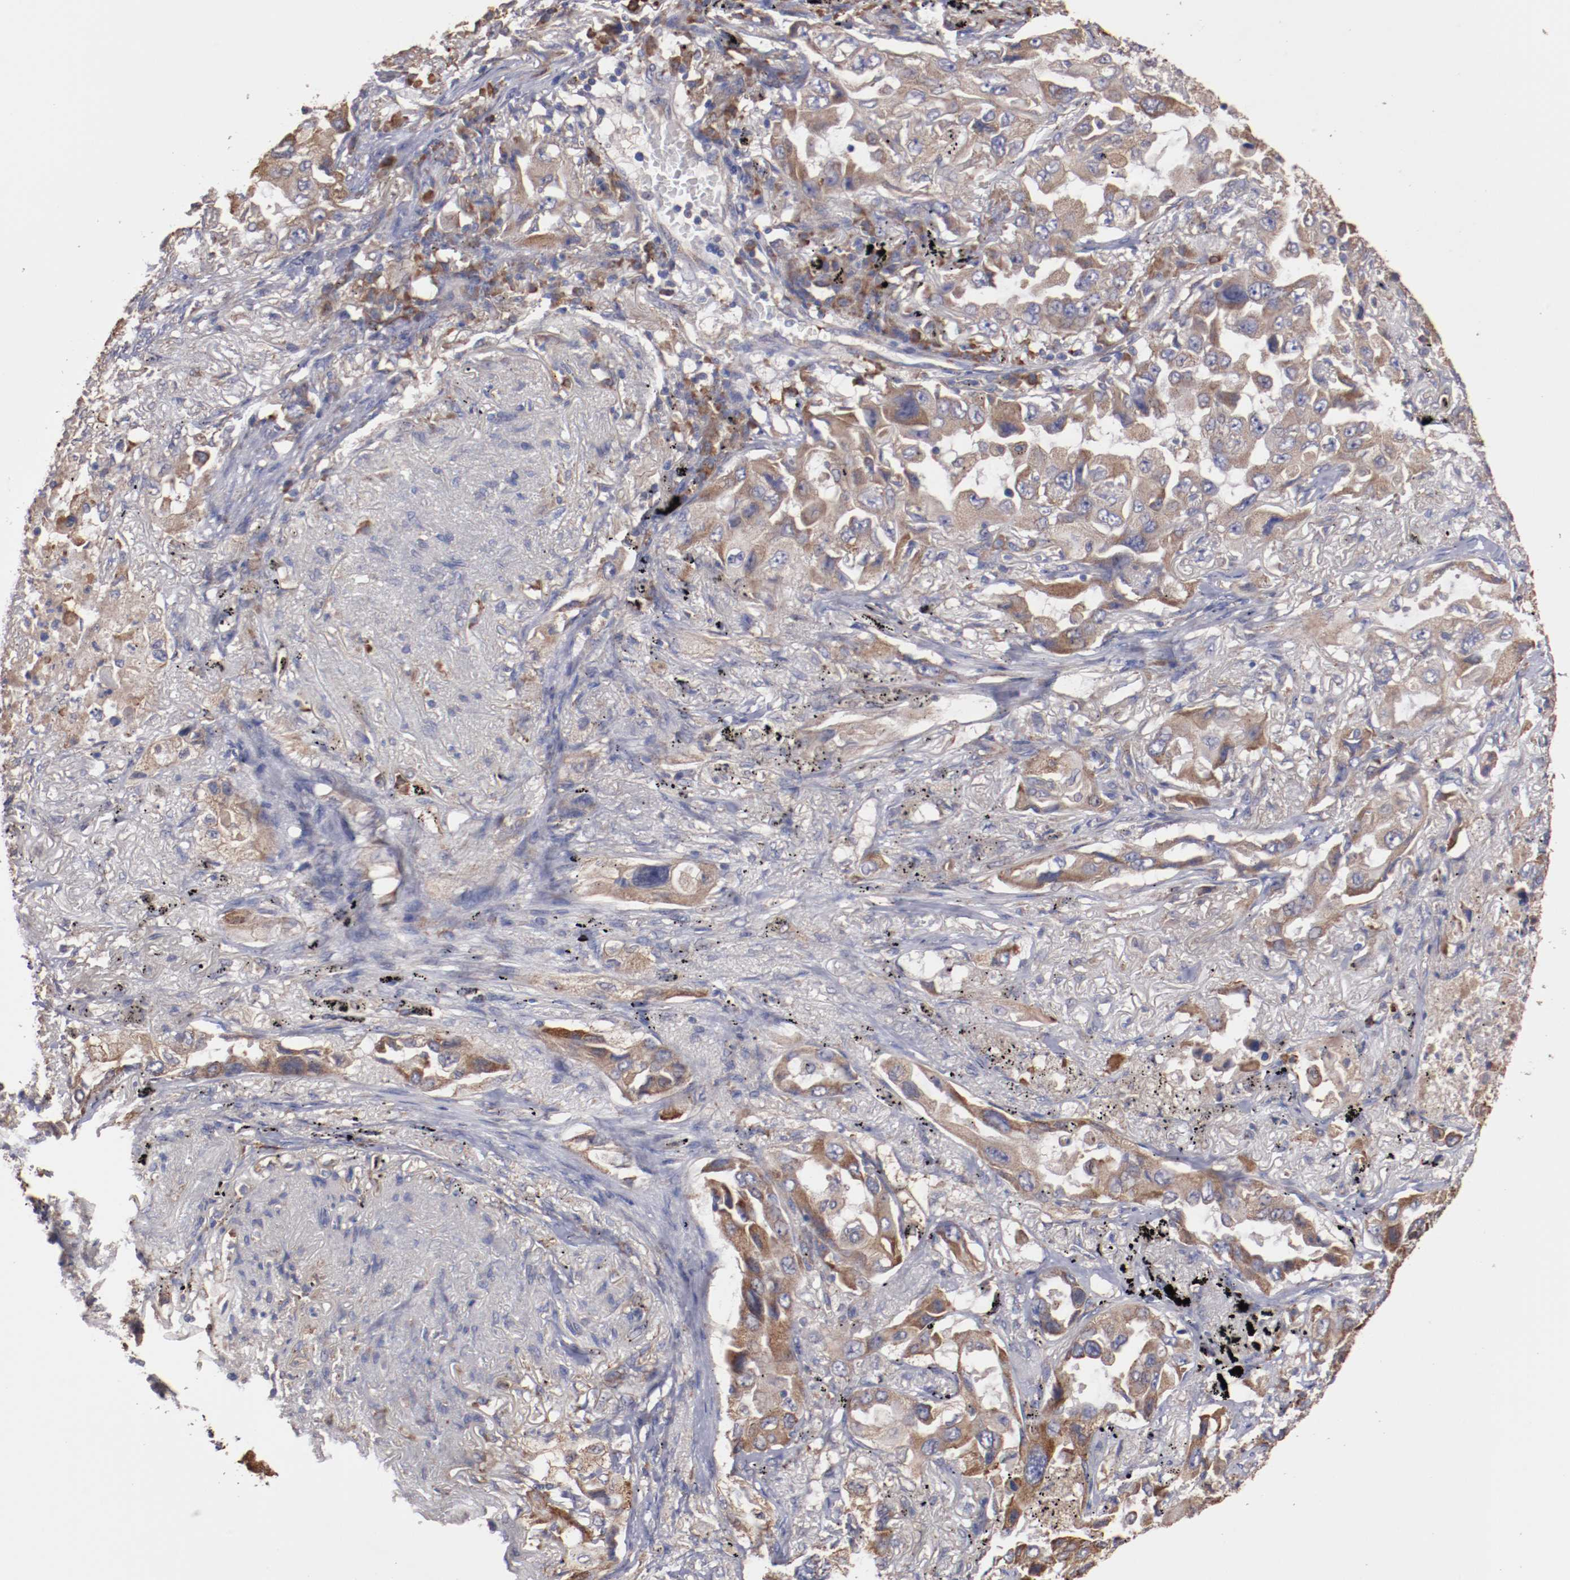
{"staining": {"intensity": "weak", "quantity": ">75%", "location": "cytoplasmic/membranous"}, "tissue": "lung cancer", "cell_type": "Tumor cells", "image_type": "cancer", "snomed": [{"axis": "morphology", "description": "Adenocarcinoma, NOS"}, {"axis": "topography", "description": "Lung"}], "caption": "A low amount of weak cytoplasmic/membranous staining is appreciated in about >75% of tumor cells in lung cancer (adenocarcinoma) tissue.", "gene": "NFKBIE", "patient": {"sex": "female", "age": 65}}